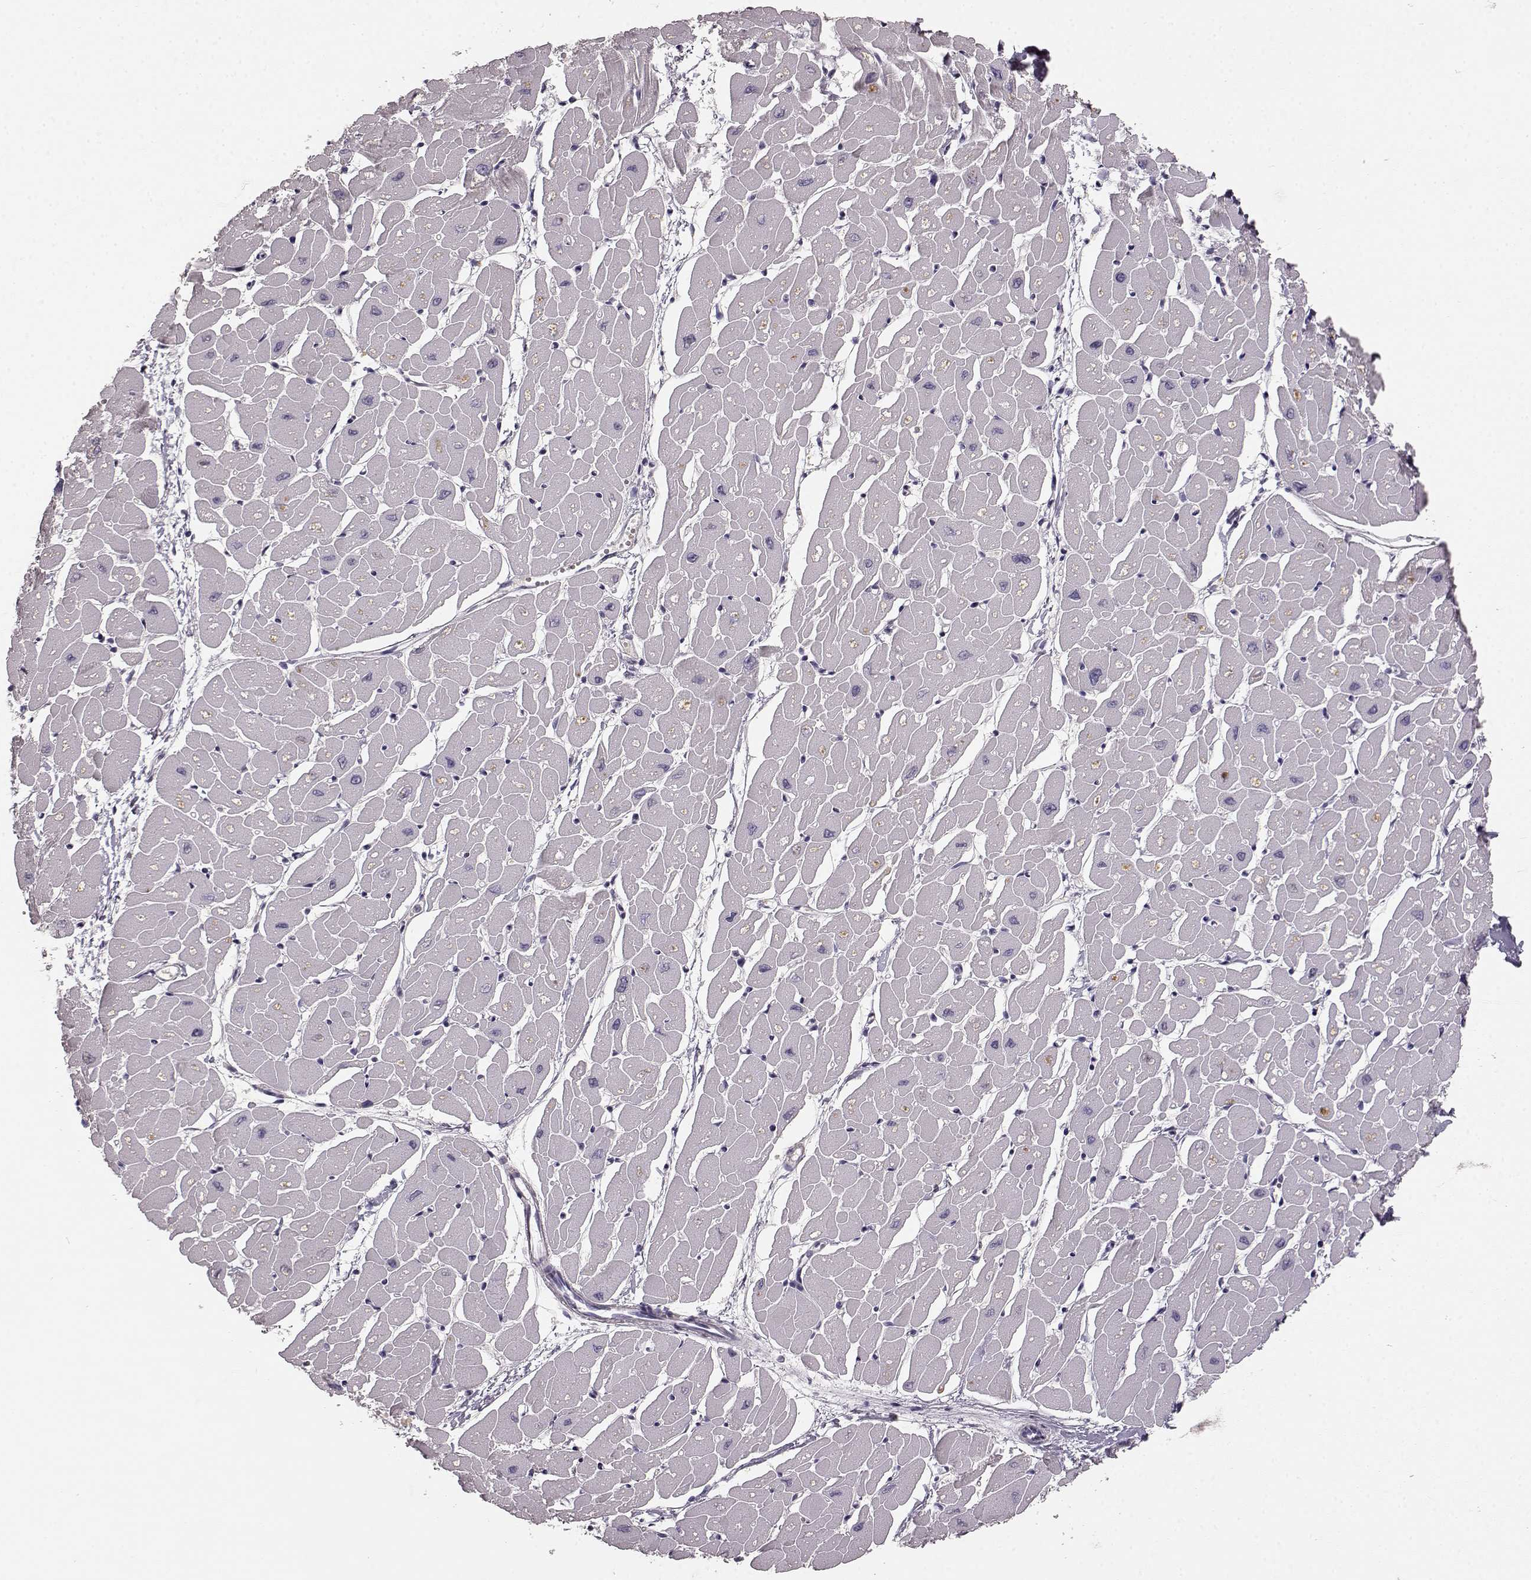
{"staining": {"intensity": "negative", "quantity": "none", "location": "none"}, "tissue": "heart muscle", "cell_type": "Cardiomyocytes", "image_type": "normal", "snomed": [{"axis": "morphology", "description": "Normal tissue, NOS"}, {"axis": "topography", "description": "Heart"}], "caption": "Cardiomyocytes show no significant protein staining in unremarkable heart muscle.", "gene": "BFSP2", "patient": {"sex": "male", "age": 57}}